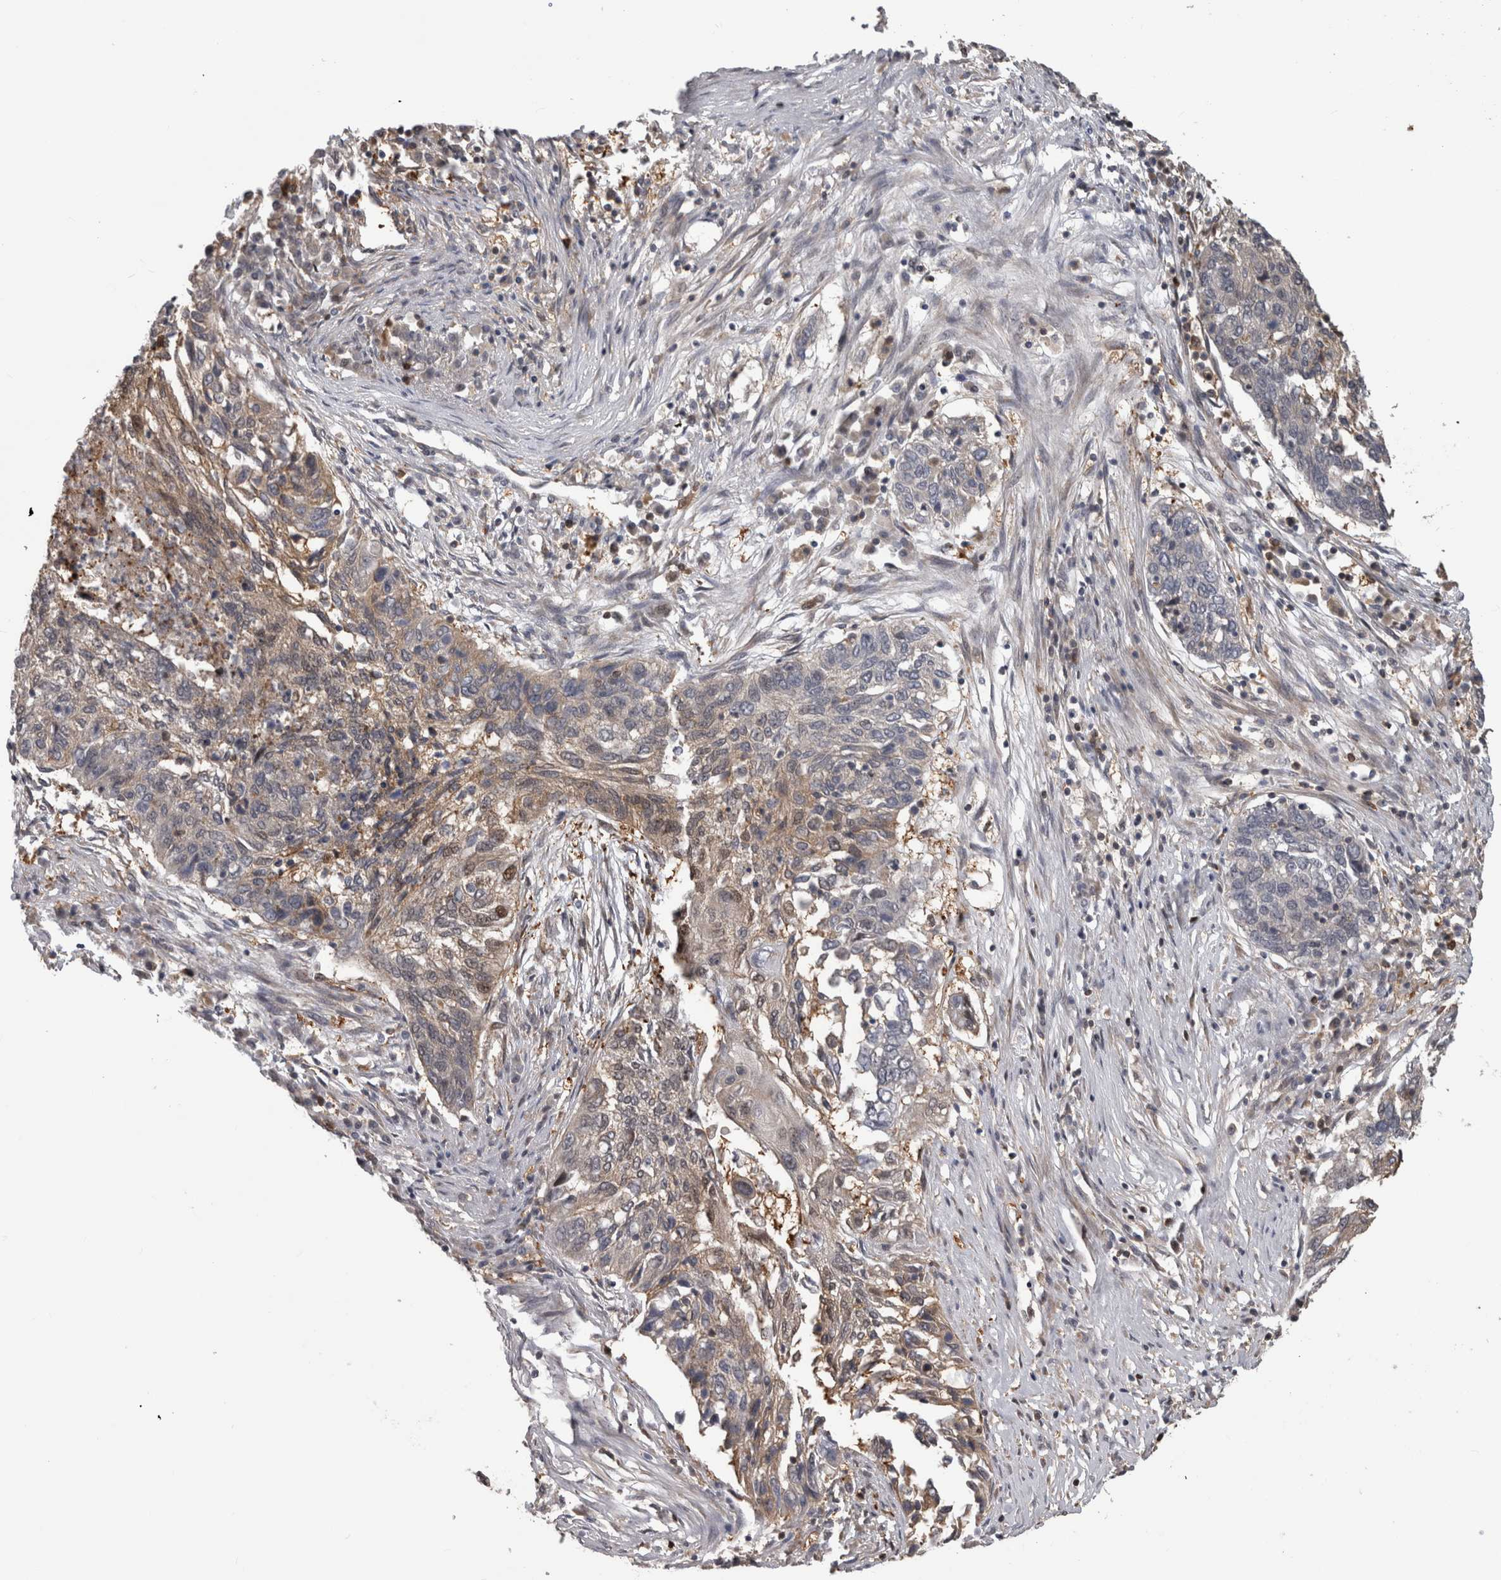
{"staining": {"intensity": "weak", "quantity": "<25%", "location": "cytoplasmic/membranous"}, "tissue": "lung cancer", "cell_type": "Tumor cells", "image_type": "cancer", "snomed": [{"axis": "morphology", "description": "Squamous cell carcinoma, NOS"}, {"axis": "topography", "description": "Lung"}], "caption": "Tumor cells show no significant expression in lung cancer.", "gene": "USH1G", "patient": {"sex": "female", "age": 63}}